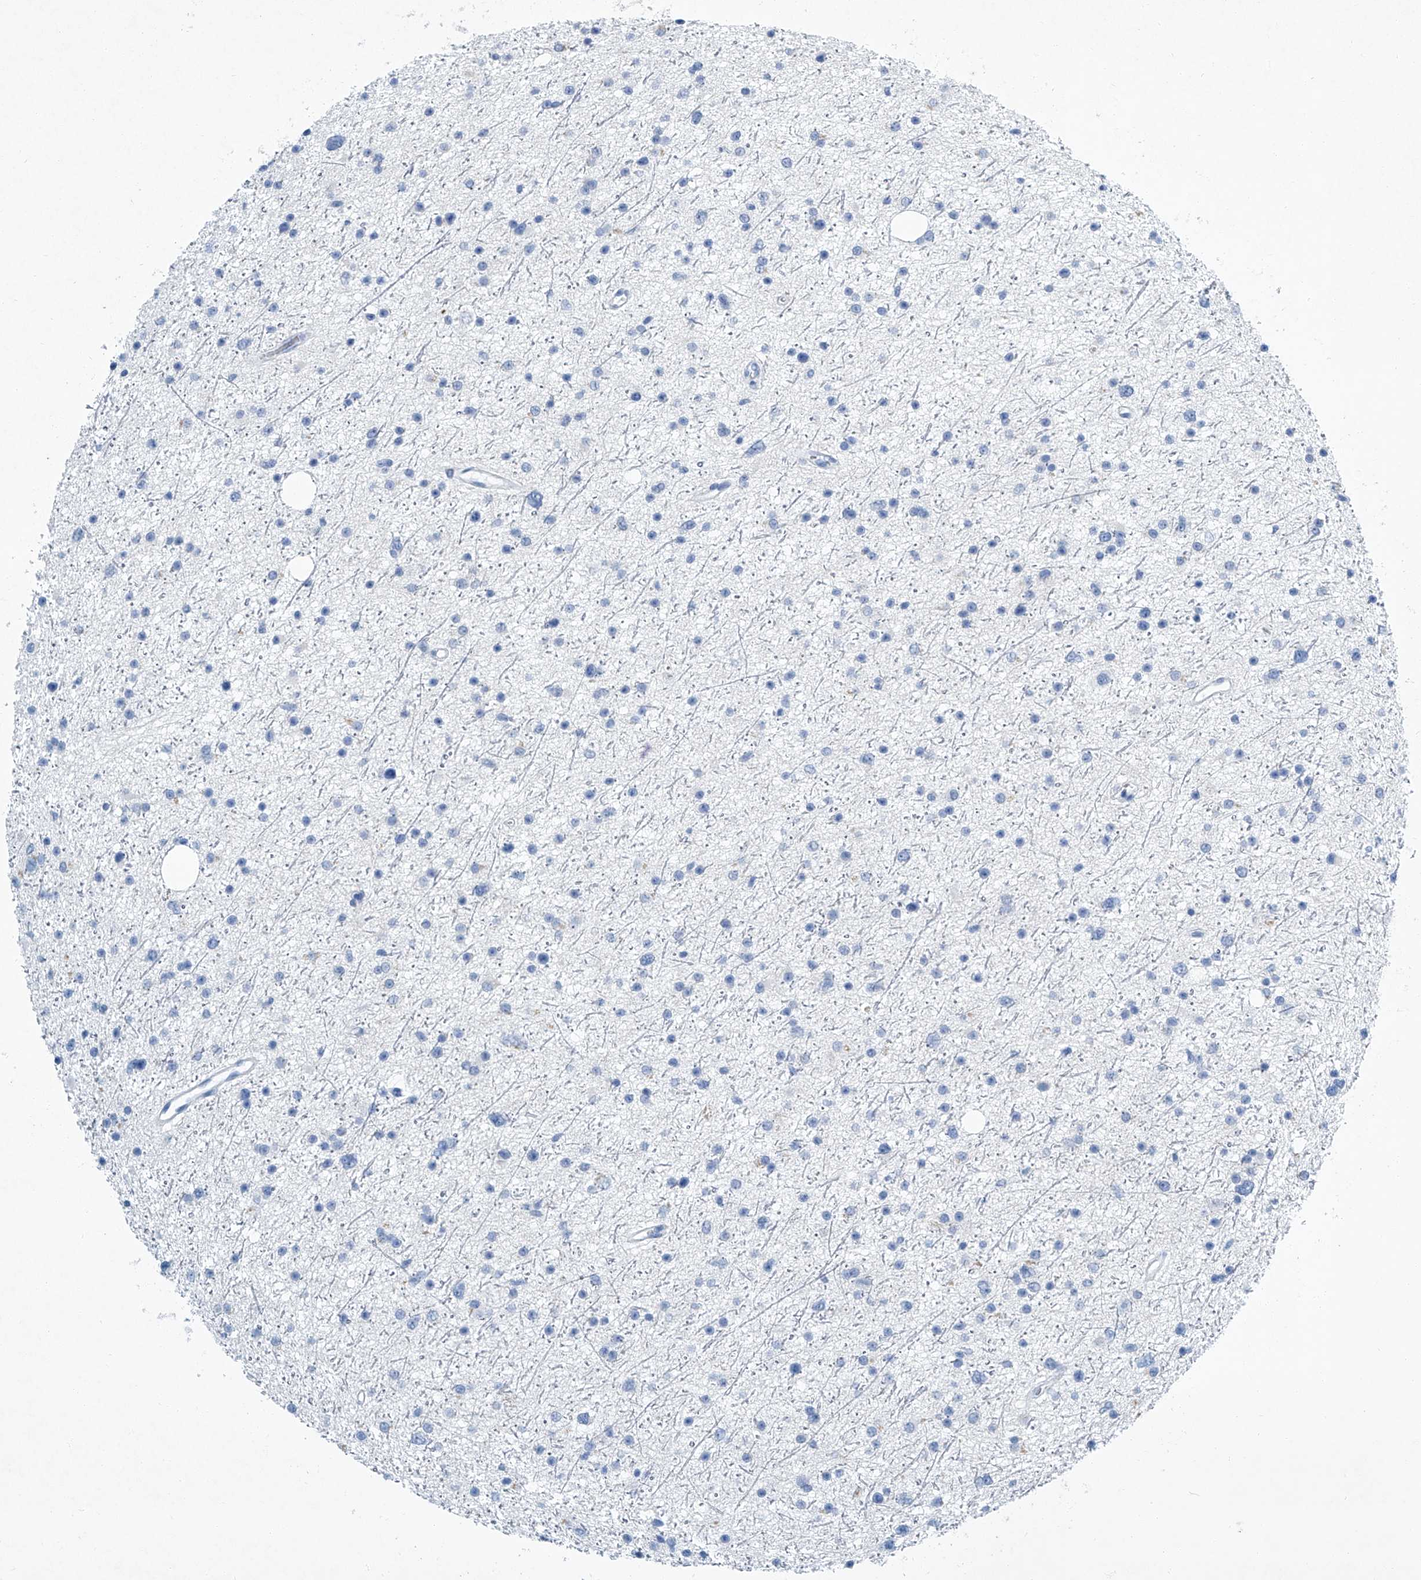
{"staining": {"intensity": "negative", "quantity": "none", "location": "none"}, "tissue": "glioma", "cell_type": "Tumor cells", "image_type": "cancer", "snomed": [{"axis": "morphology", "description": "Glioma, malignant, Low grade"}, {"axis": "topography", "description": "Cerebral cortex"}], "caption": "Immunohistochemistry (IHC) histopathology image of neoplastic tissue: malignant glioma (low-grade) stained with DAB (3,3'-diaminobenzidine) demonstrates no significant protein staining in tumor cells.", "gene": "CYP2A7", "patient": {"sex": "female", "age": 39}}